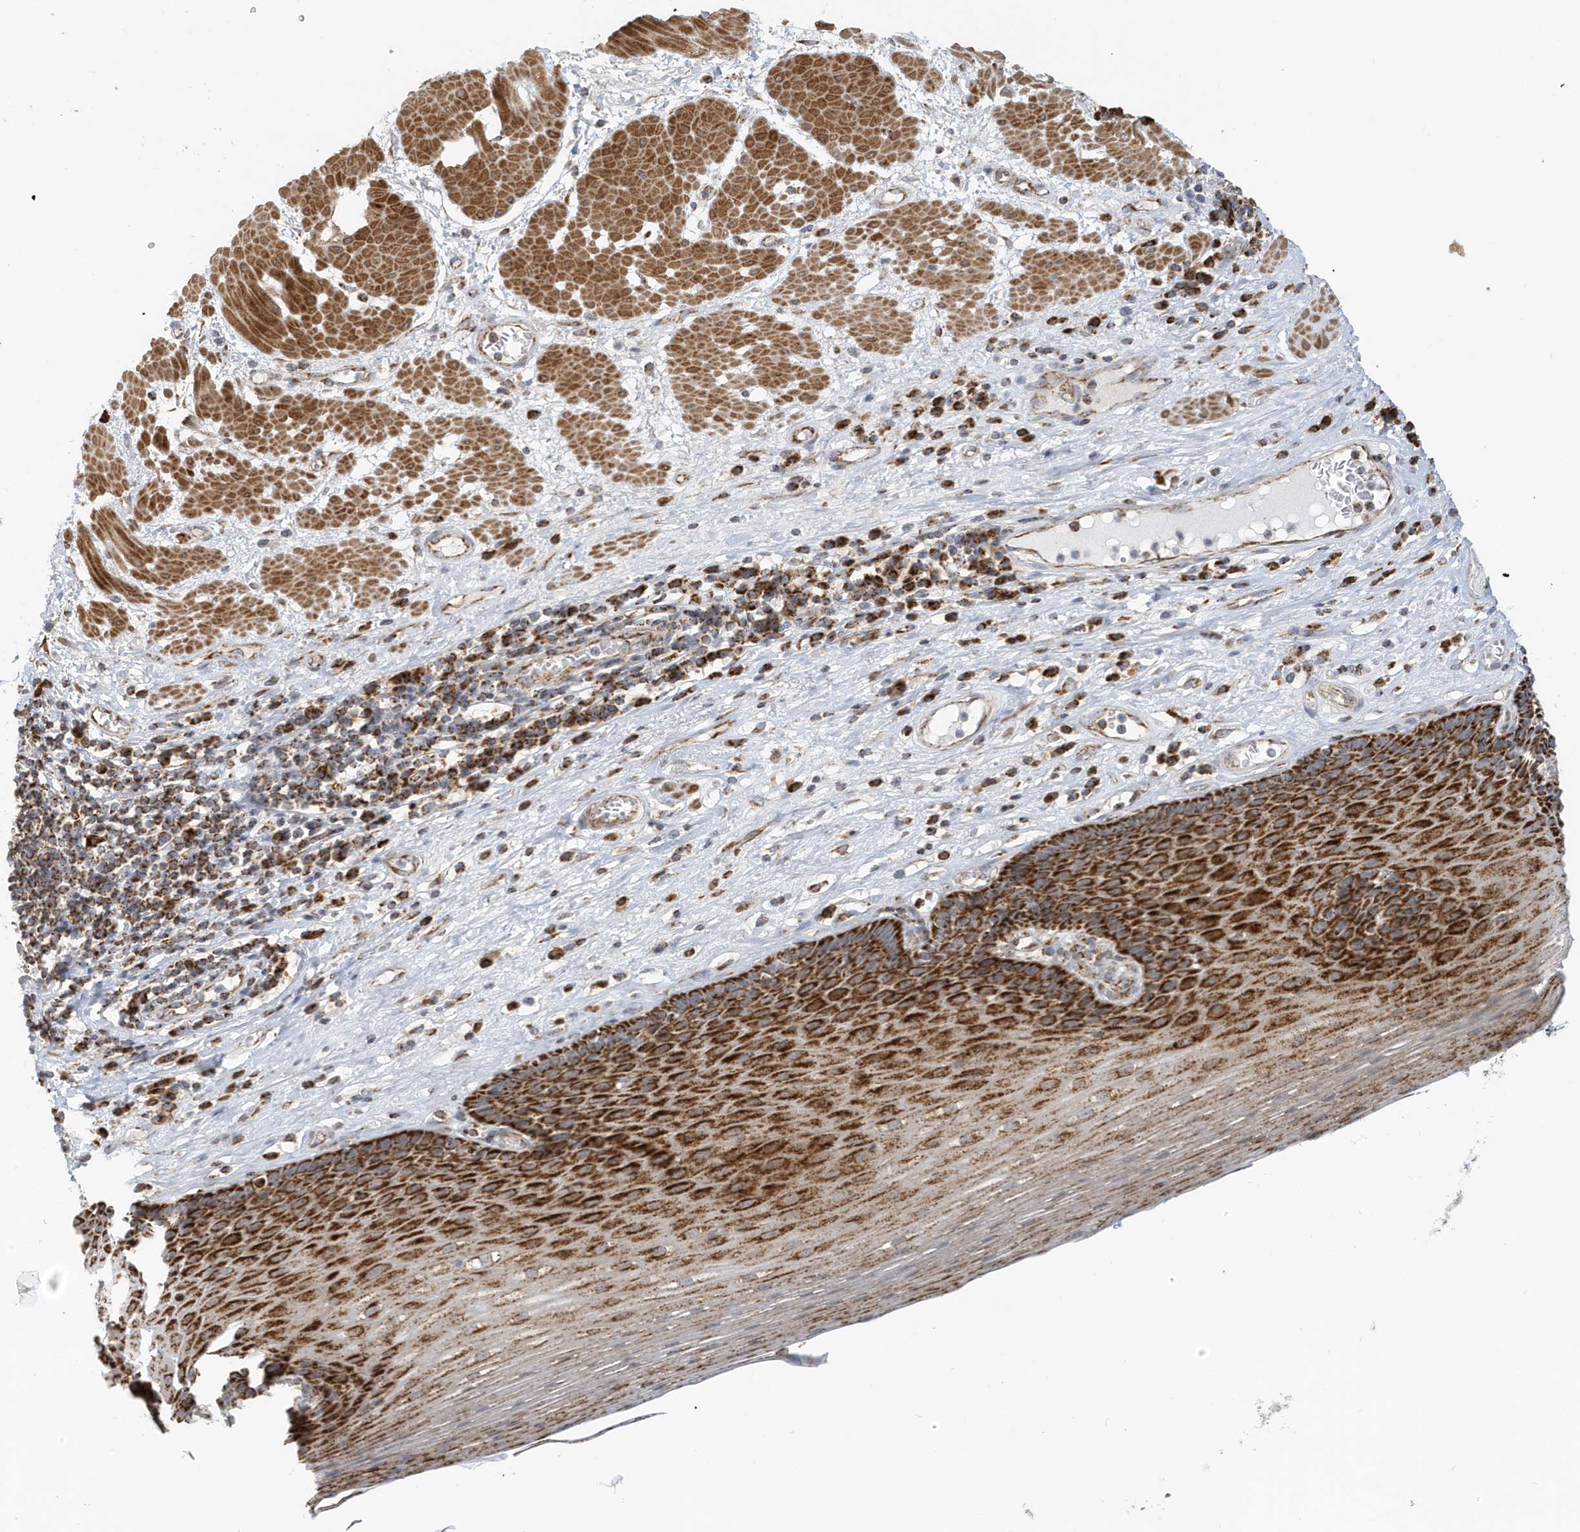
{"staining": {"intensity": "strong", "quantity": ">75%", "location": "cytoplasmic/membranous"}, "tissue": "esophagus", "cell_type": "Squamous epithelial cells", "image_type": "normal", "snomed": [{"axis": "morphology", "description": "Normal tissue, NOS"}, {"axis": "topography", "description": "Esophagus"}], "caption": "A high amount of strong cytoplasmic/membranous positivity is present in about >75% of squamous epithelial cells in normal esophagus.", "gene": "MAN1A1", "patient": {"sex": "male", "age": 62}}